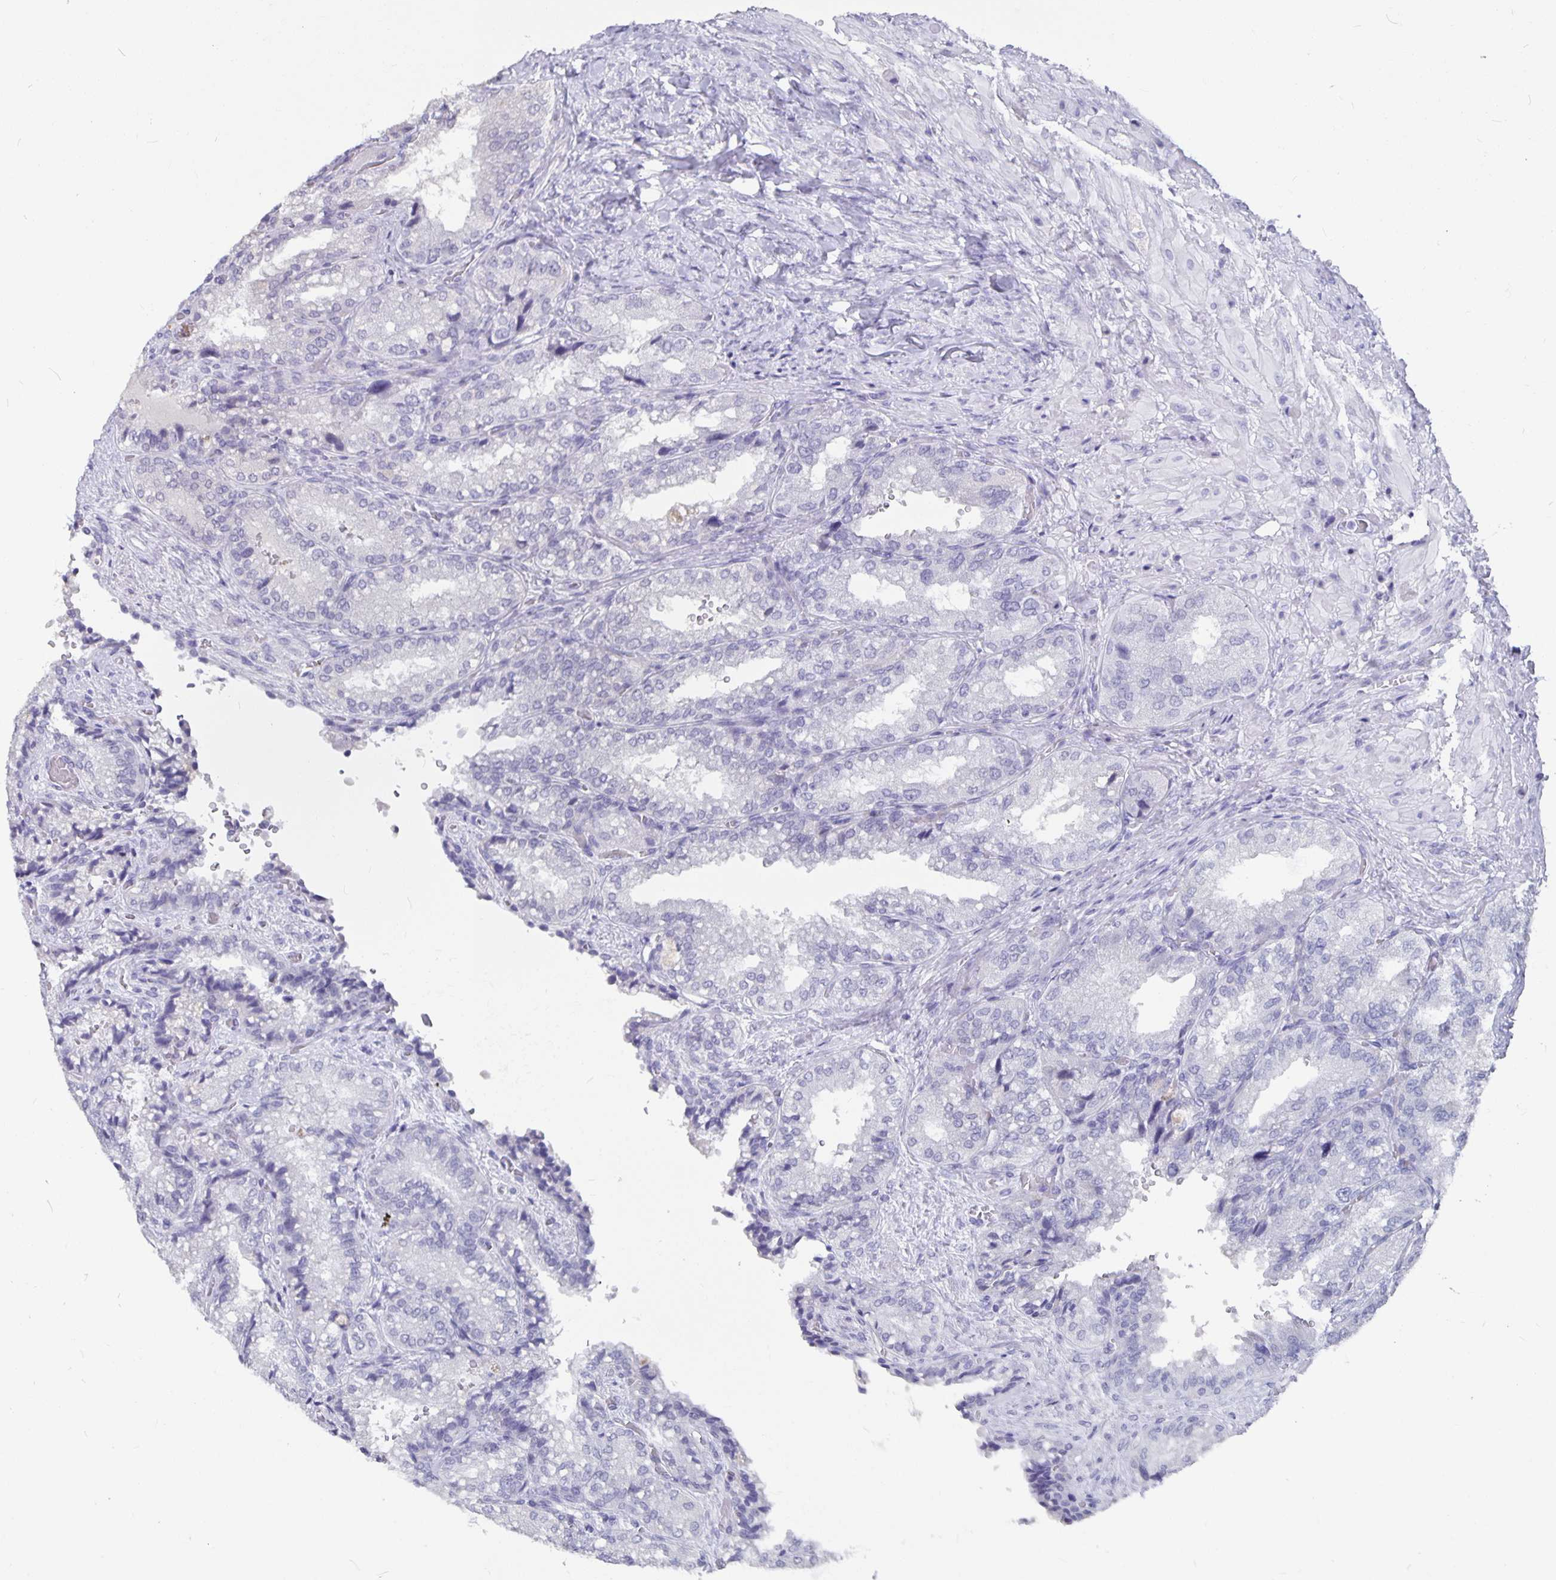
{"staining": {"intensity": "negative", "quantity": "none", "location": "none"}, "tissue": "seminal vesicle", "cell_type": "Glandular cells", "image_type": "normal", "snomed": [{"axis": "morphology", "description": "Normal tissue, NOS"}, {"axis": "topography", "description": "Seminal veicle"}], "caption": "The immunohistochemistry photomicrograph has no significant staining in glandular cells of seminal vesicle.", "gene": "OLIG2", "patient": {"sex": "male", "age": 57}}